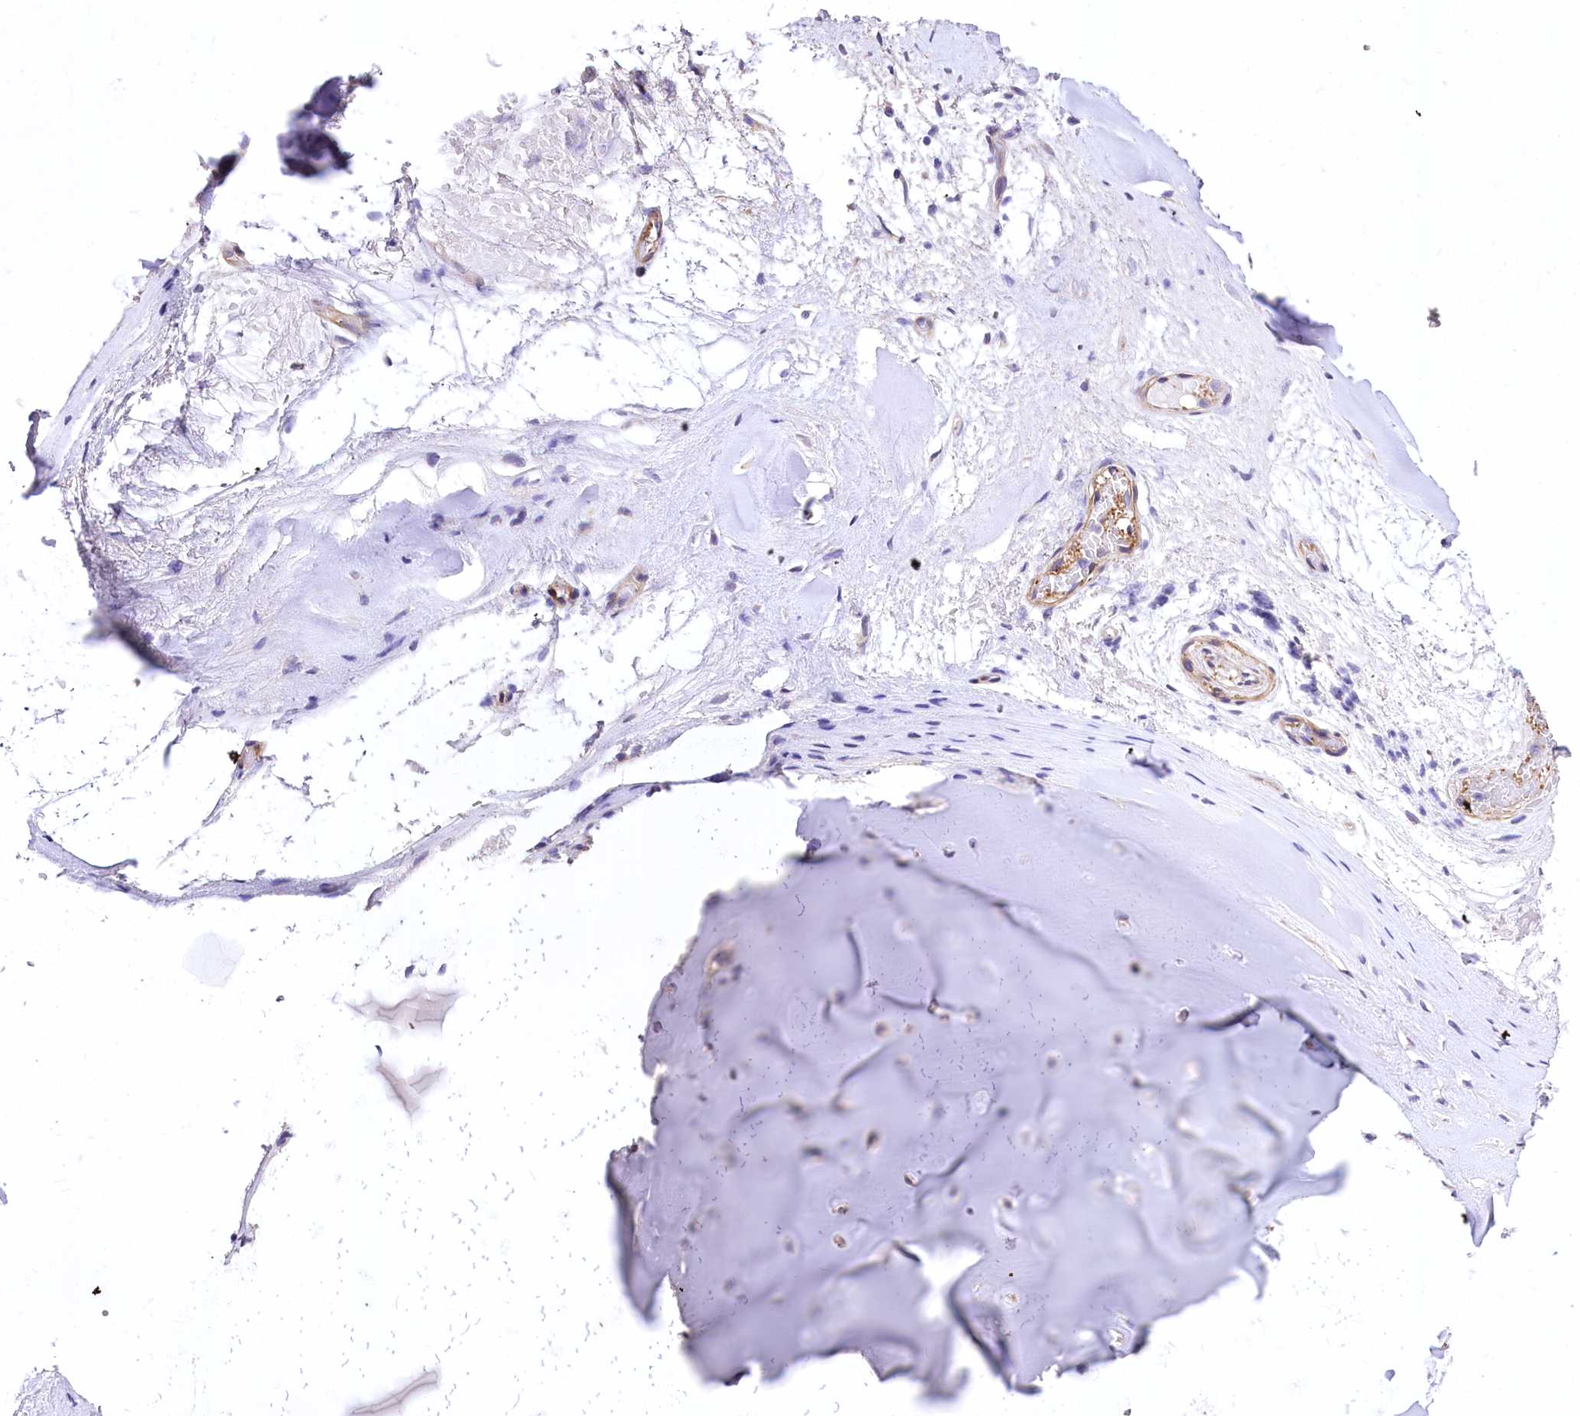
{"staining": {"intensity": "negative", "quantity": "none", "location": "none"}, "tissue": "adipose tissue", "cell_type": "Adipocytes", "image_type": "normal", "snomed": [{"axis": "morphology", "description": "Normal tissue, NOS"}, {"axis": "morphology", "description": "Basal cell carcinoma"}, {"axis": "topography", "description": "Cartilage tissue"}, {"axis": "topography", "description": "Nasopharynx"}, {"axis": "topography", "description": "Oral tissue"}], "caption": "Immunohistochemical staining of benign human adipose tissue demonstrates no significant expression in adipocytes. Brightfield microscopy of immunohistochemistry (IHC) stained with DAB (3,3'-diaminobenzidine) (brown) and hematoxylin (blue), captured at high magnification.", "gene": "RDH16", "patient": {"sex": "female", "age": 77}}